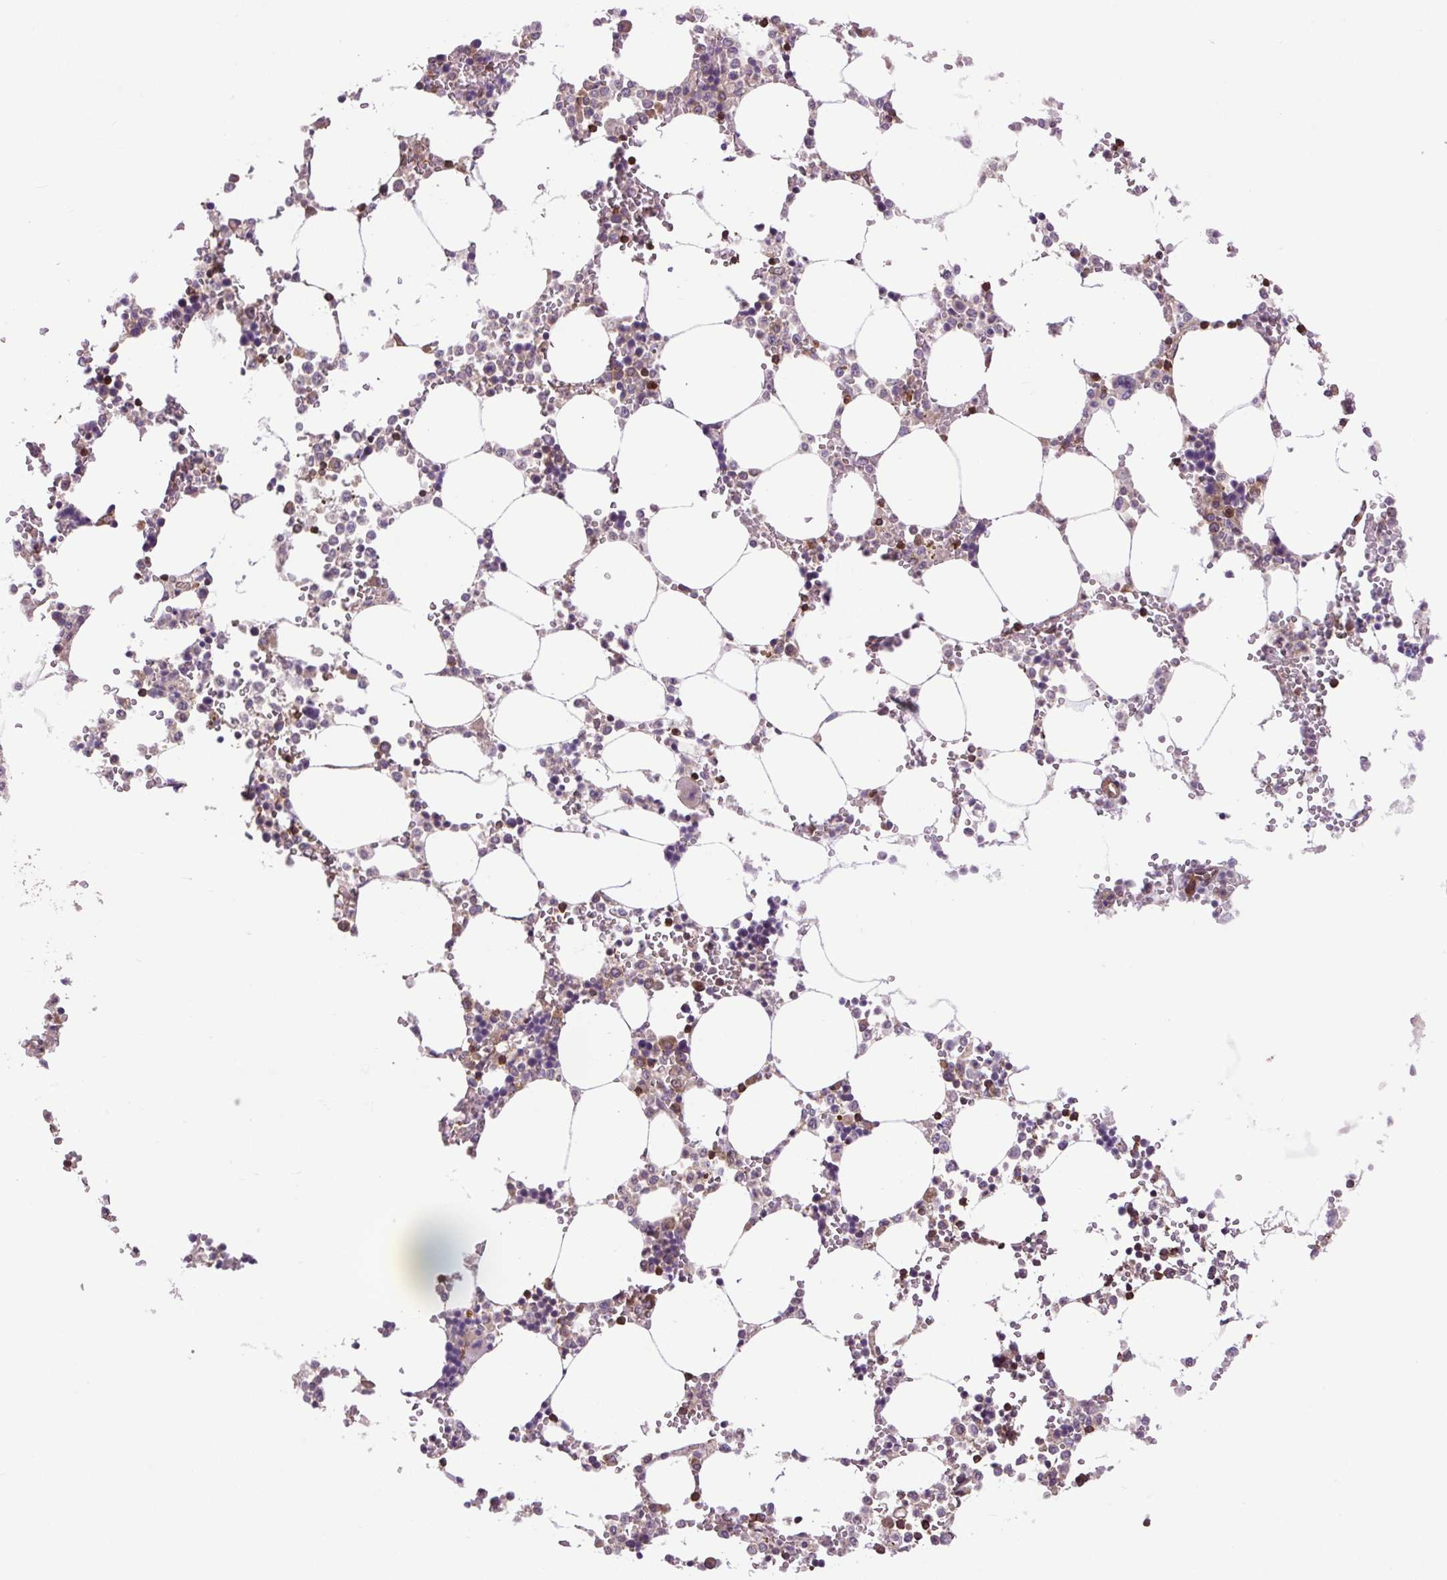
{"staining": {"intensity": "moderate", "quantity": "<25%", "location": "cytoplasmic/membranous"}, "tissue": "bone marrow", "cell_type": "Hematopoietic cells", "image_type": "normal", "snomed": [{"axis": "morphology", "description": "Normal tissue, NOS"}, {"axis": "topography", "description": "Bone marrow"}], "caption": "Brown immunohistochemical staining in unremarkable human bone marrow demonstrates moderate cytoplasmic/membranous expression in about <25% of hematopoietic cells. Using DAB (3,3'-diaminobenzidine) (brown) and hematoxylin (blue) stains, captured at high magnification using brightfield microscopy.", "gene": "PLCG1", "patient": {"sex": "male", "age": 64}}